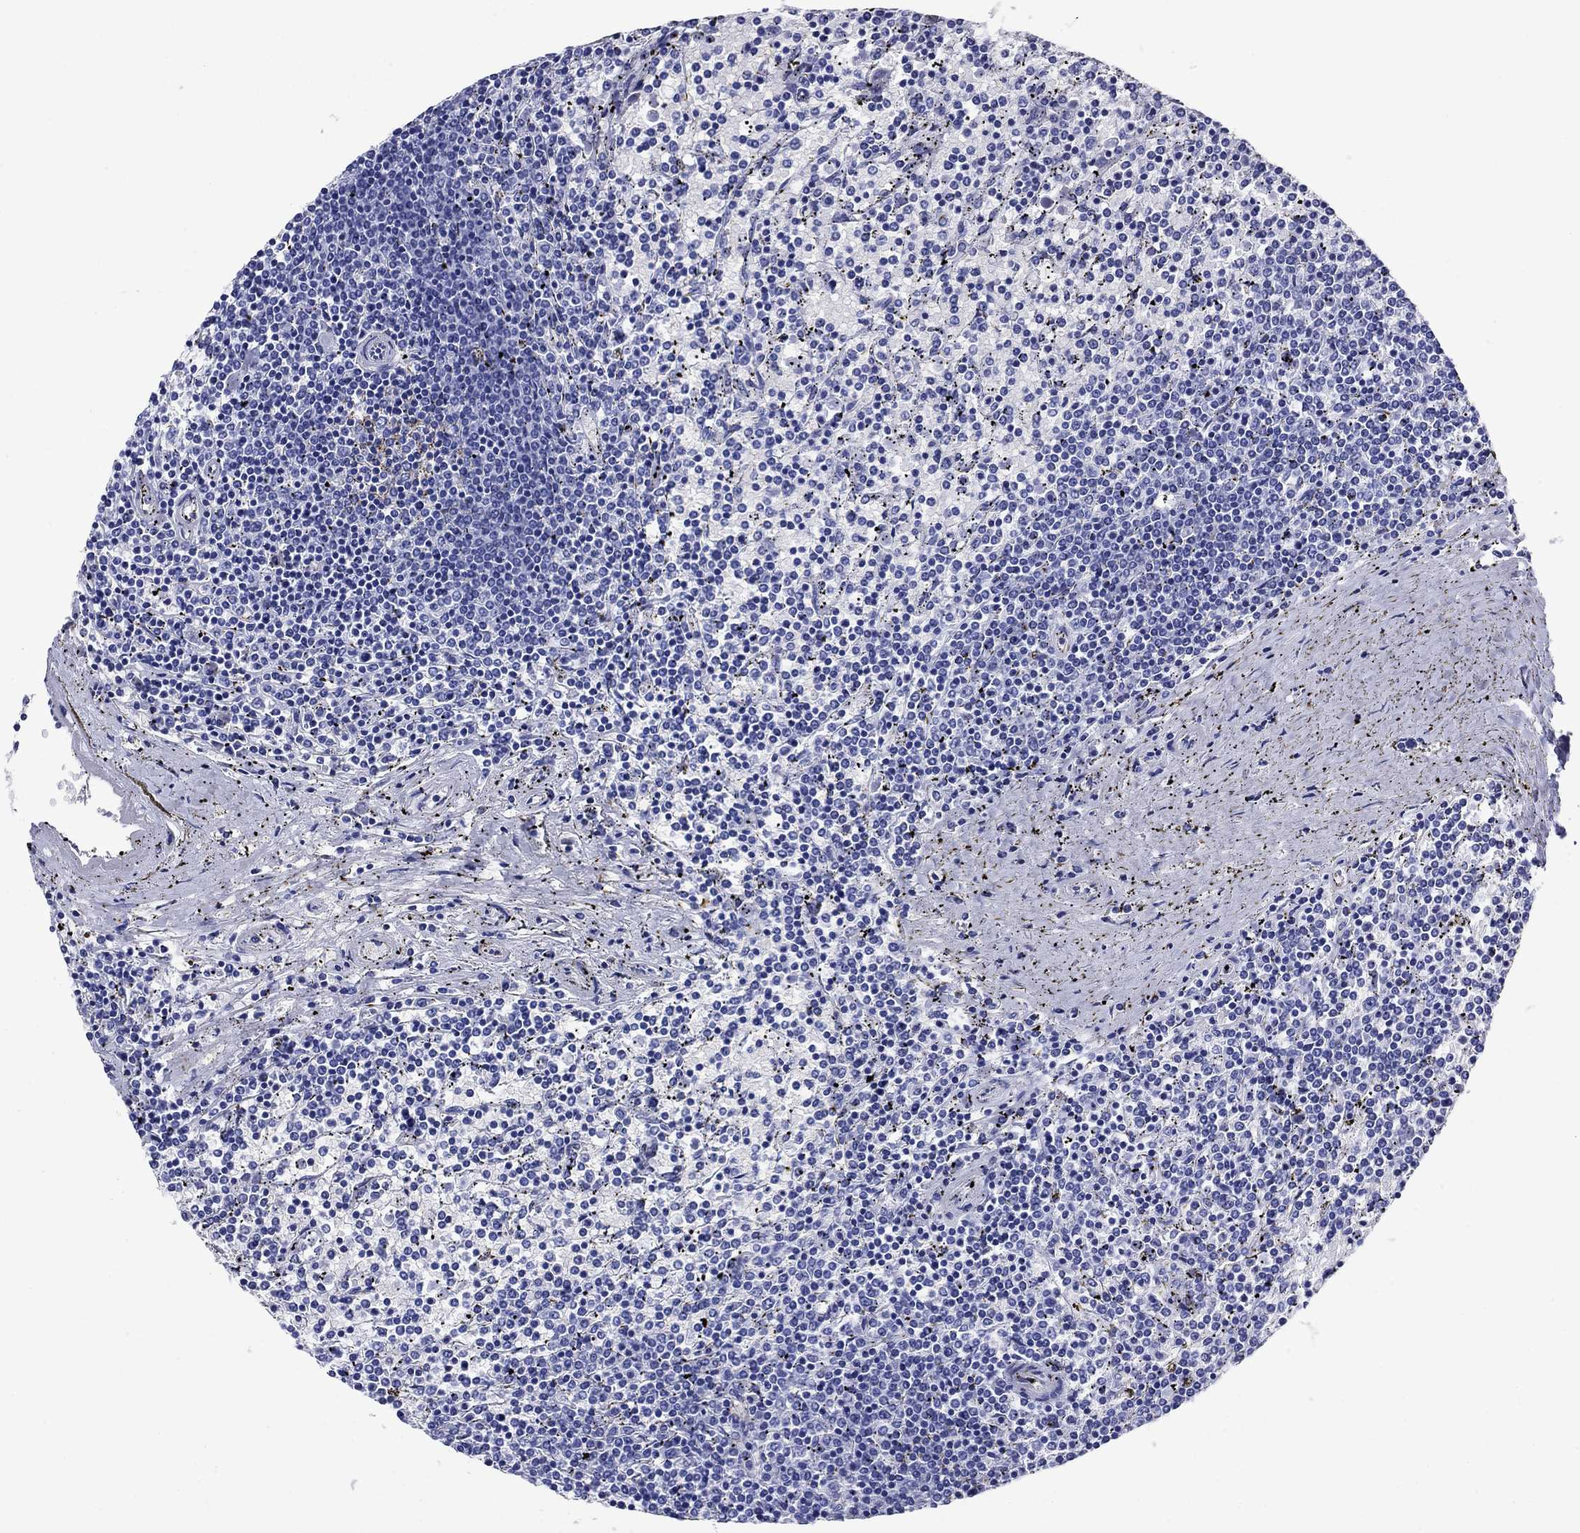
{"staining": {"intensity": "negative", "quantity": "none", "location": "none"}, "tissue": "lymphoma", "cell_type": "Tumor cells", "image_type": "cancer", "snomed": [{"axis": "morphology", "description": "Malignant lymphoma, non-Hodgkin's type, Low grade"}, {"axis": "topography", "description": "Spleen"}], "caption": "Lymphoma was stained to show a protein in brown. There is no significant staining in tumor cells.", "gene": "SLC1A2", "patient": {"sex": "female", "age": 77}}